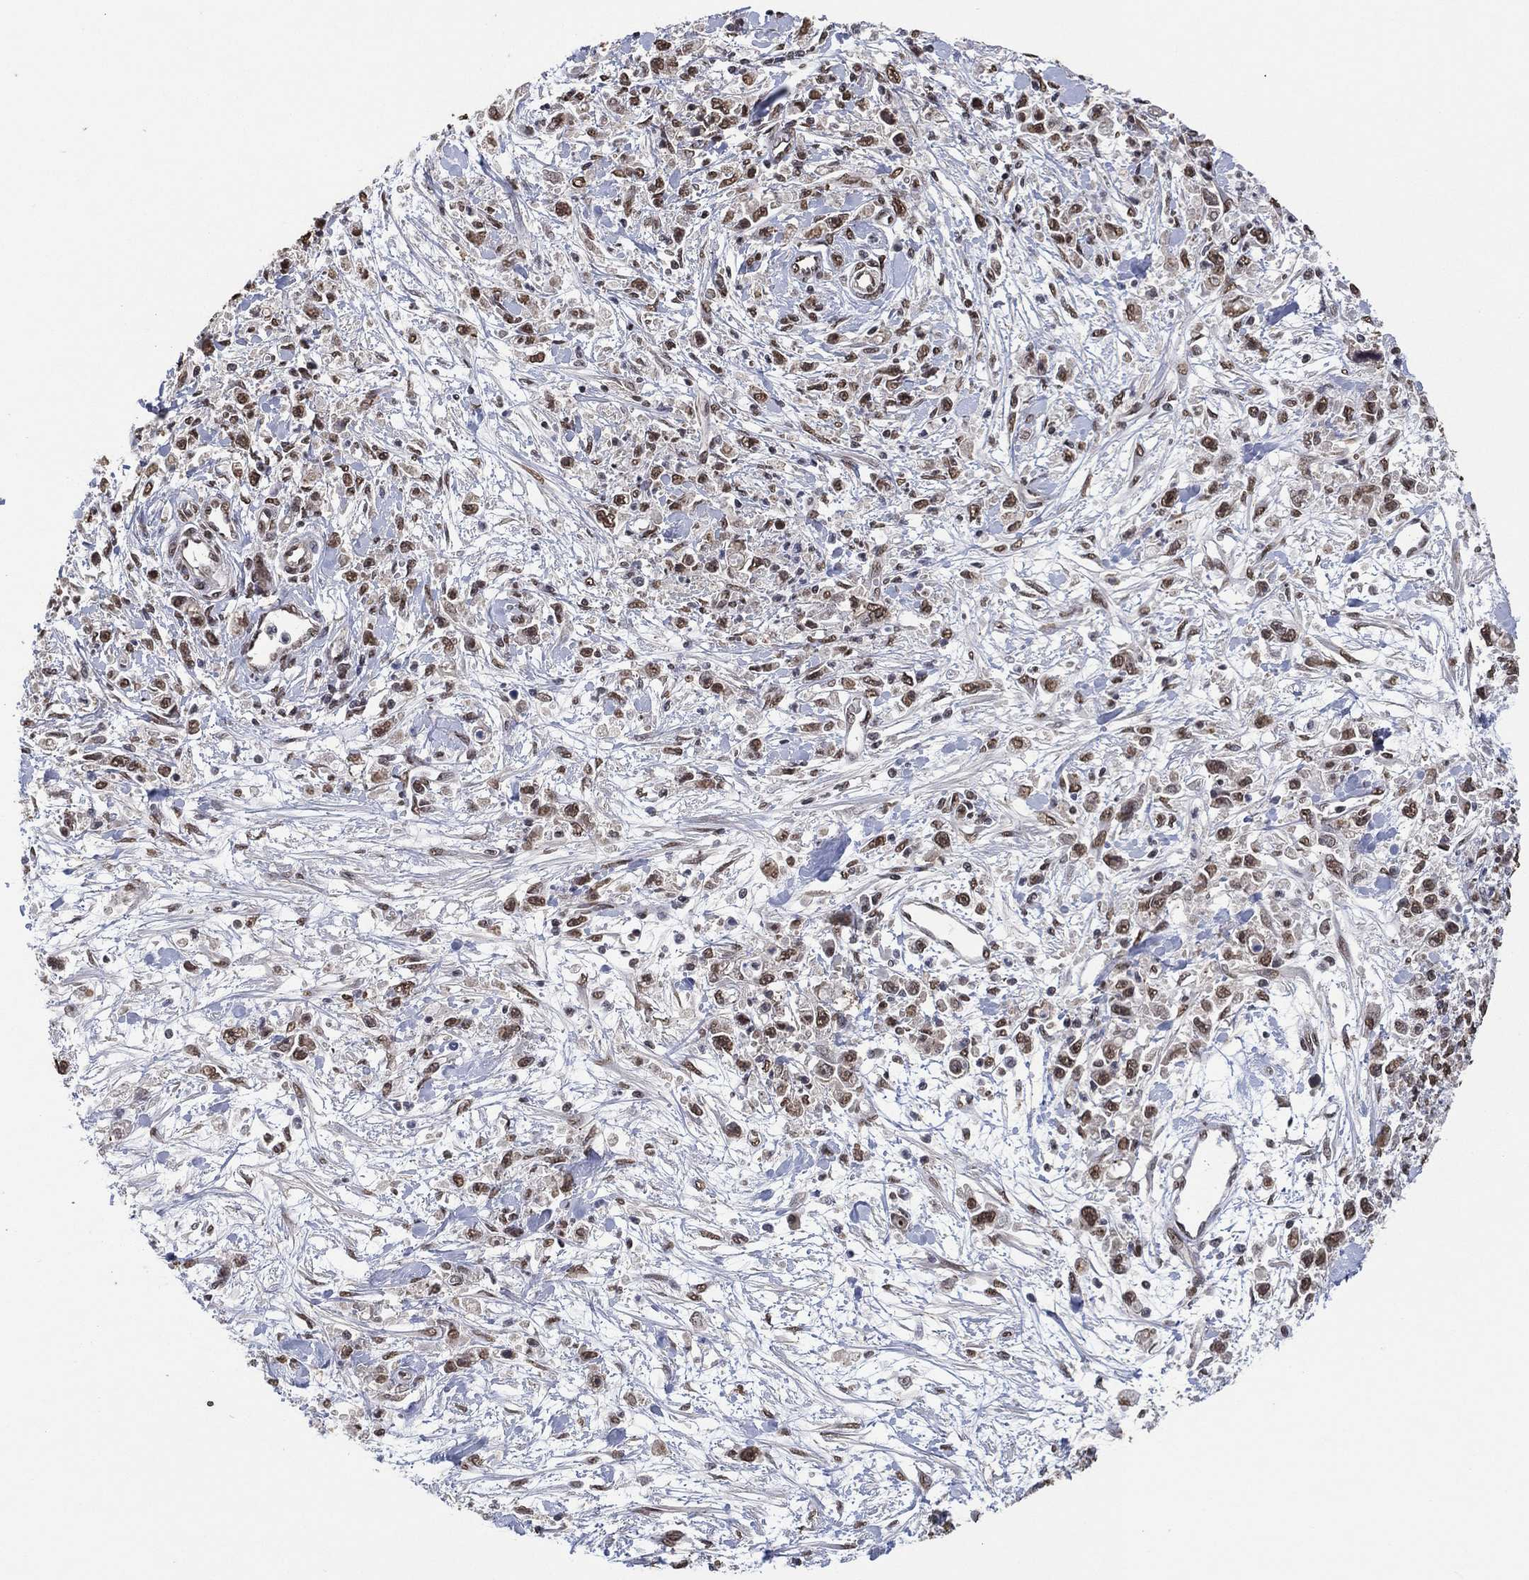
{"staining": {"intensity": "moderate", "quantity": "25%-75%", "location": "nuclear"}, "tissue": "stomach cancer", "cell_type": "Tumor cells", "image_type": "cancer", "snomed": [{"axis": "morphology", "description": "Adenocarcinoma, NOS"}, {"axis": "topography", "description": "Stomach"}], "caption": "Tumor cells display moderate nuclear positivity in about 25%-75% of cells in stomach cancer (adenocarcinoma).", "gene": "EHMT1", "patient": {"sex": "female", "age": 59}}